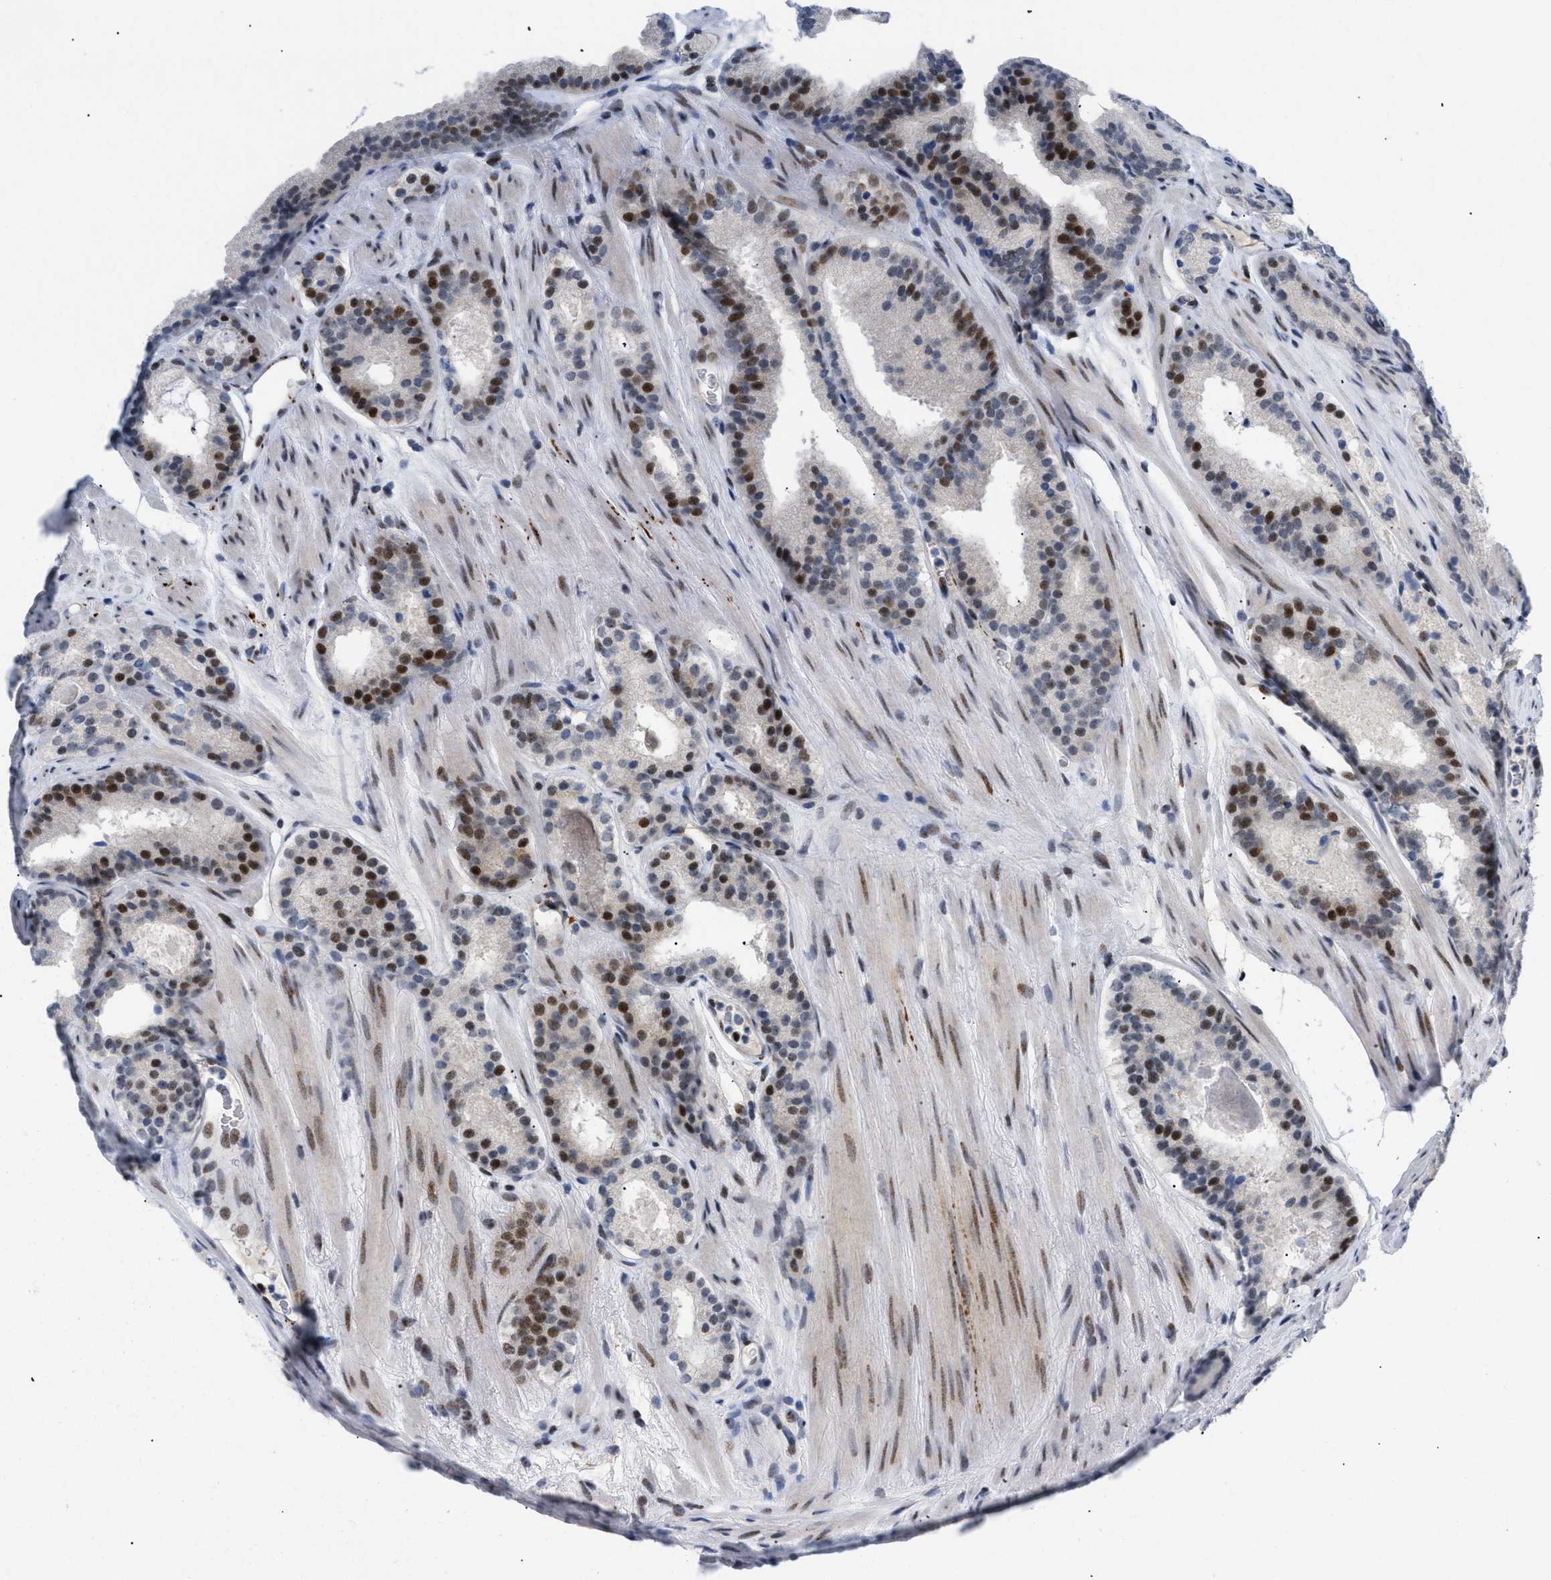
{"staining": {"intensity": "strong", "quantity": ">75%", "location": "nuclear"}, "tissue": "prostate cancer", "cell_type": "Tumor cells", "image_type": "cancer", "snomed": [{"axis": "morphology", "description": "Adenocarcinoma, Low grade"}, {"axis": "topography", "description": "Prostate"}], "caption": "Prostate cancer was stained to show a protein in brown. There is high levels of strong nuclear expression in about >75% of tumor cells. The protein of interest is stained brown, and the nuclei are stained in blue (DAB (3,3'-diaminobenzidine) IHC with brightfield microscopy, high magnification).", "gene": "MED1", "patient": {"sex": "male", "age": 69}}